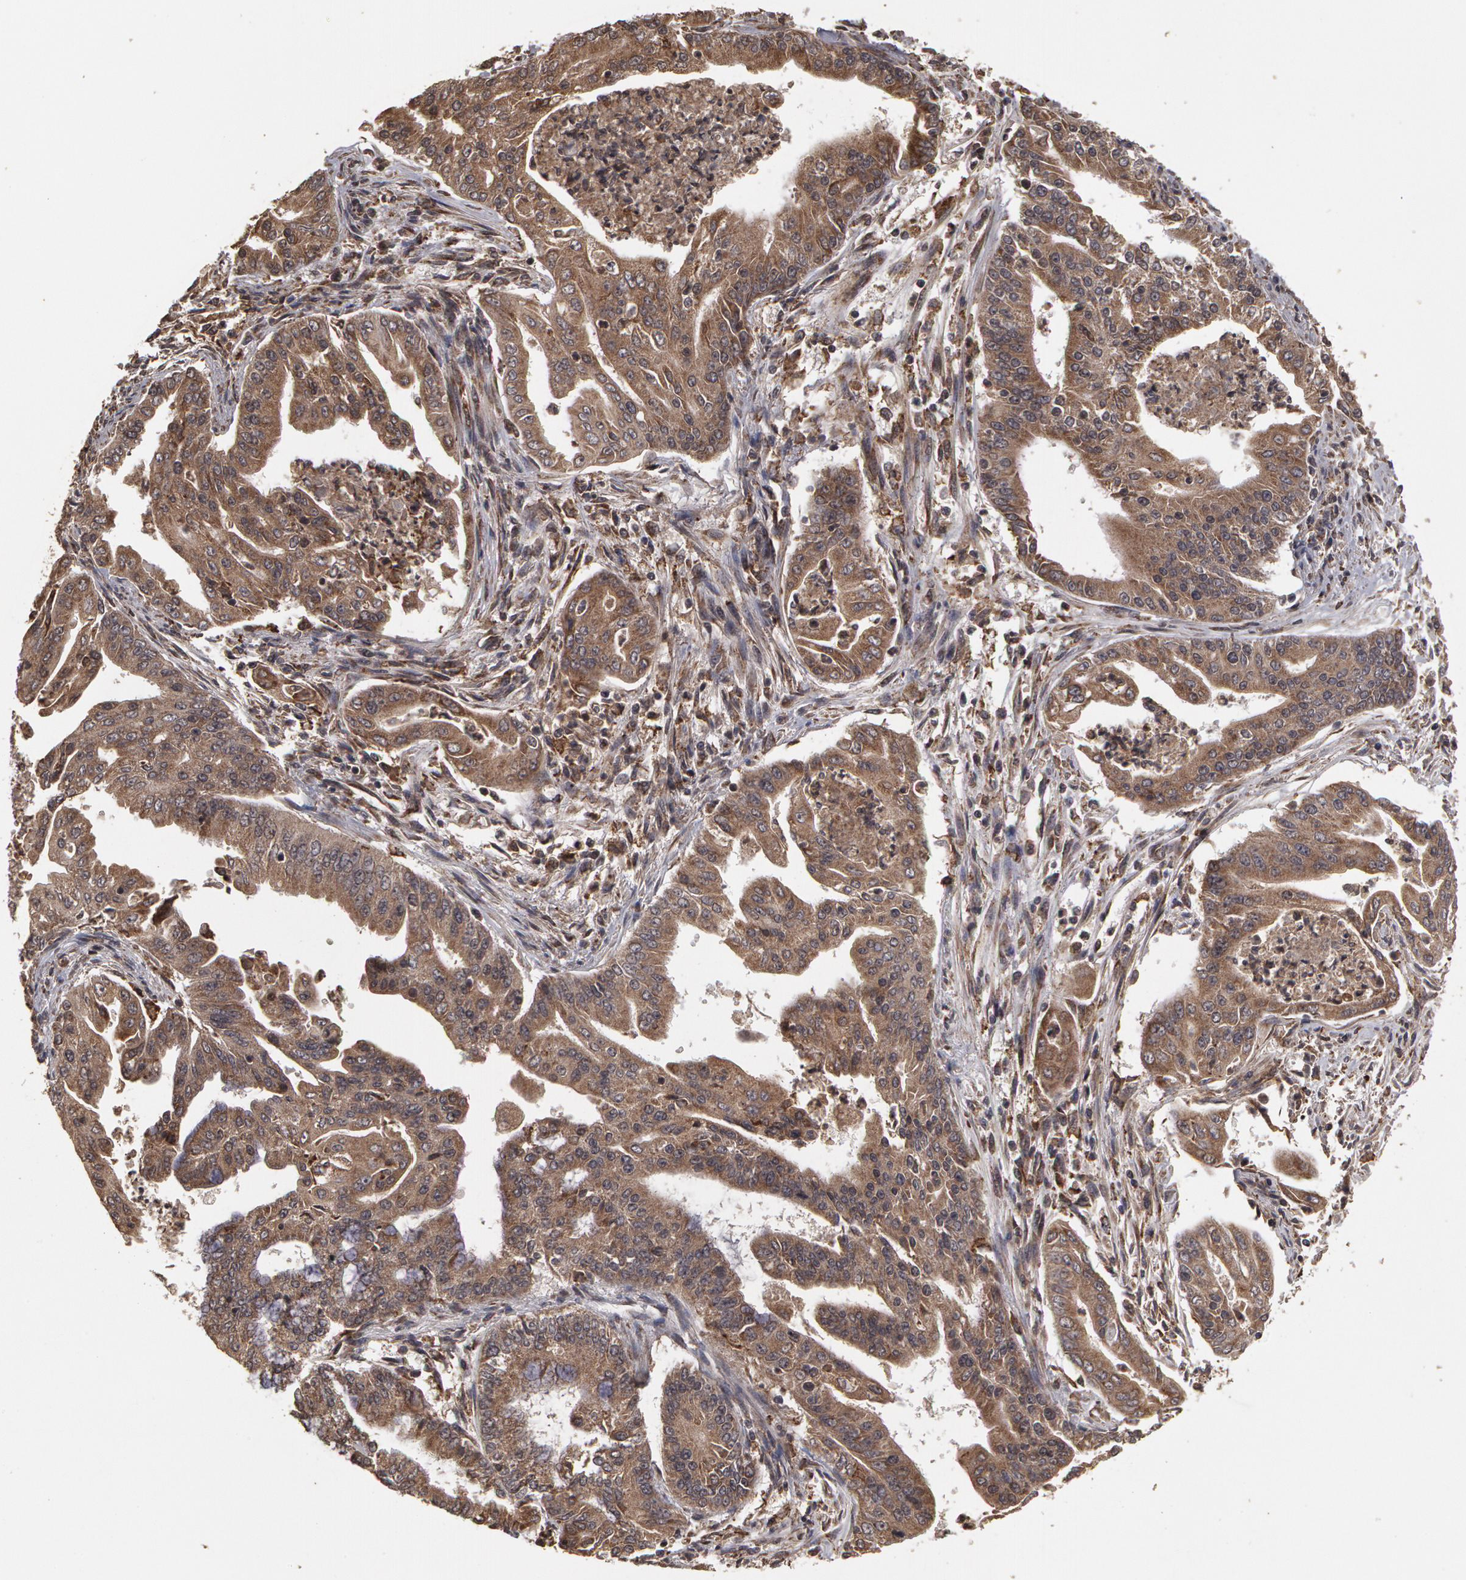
{"staining": {"intensity": "weak", "quantity": ">75%", "location": "cytoplasmic/membranous"}, "tissue": "endometrial cancer", "cell_type": "Tumor cells", "image_type": "cancer", "snomed": [{"axis": "morphology", "description": "Adenocarcinoma, NOS"}, {"axis": "topography", "description": "Endometrium"}], "caption": "Protein expression analysis of adenocarcinoma (endometrial) exhibits weak cytoplasmic/membranous expression in approximately >75% of tumor cells.", "gene": "CALR", "patient": {"sex": "female", "age": 63}}